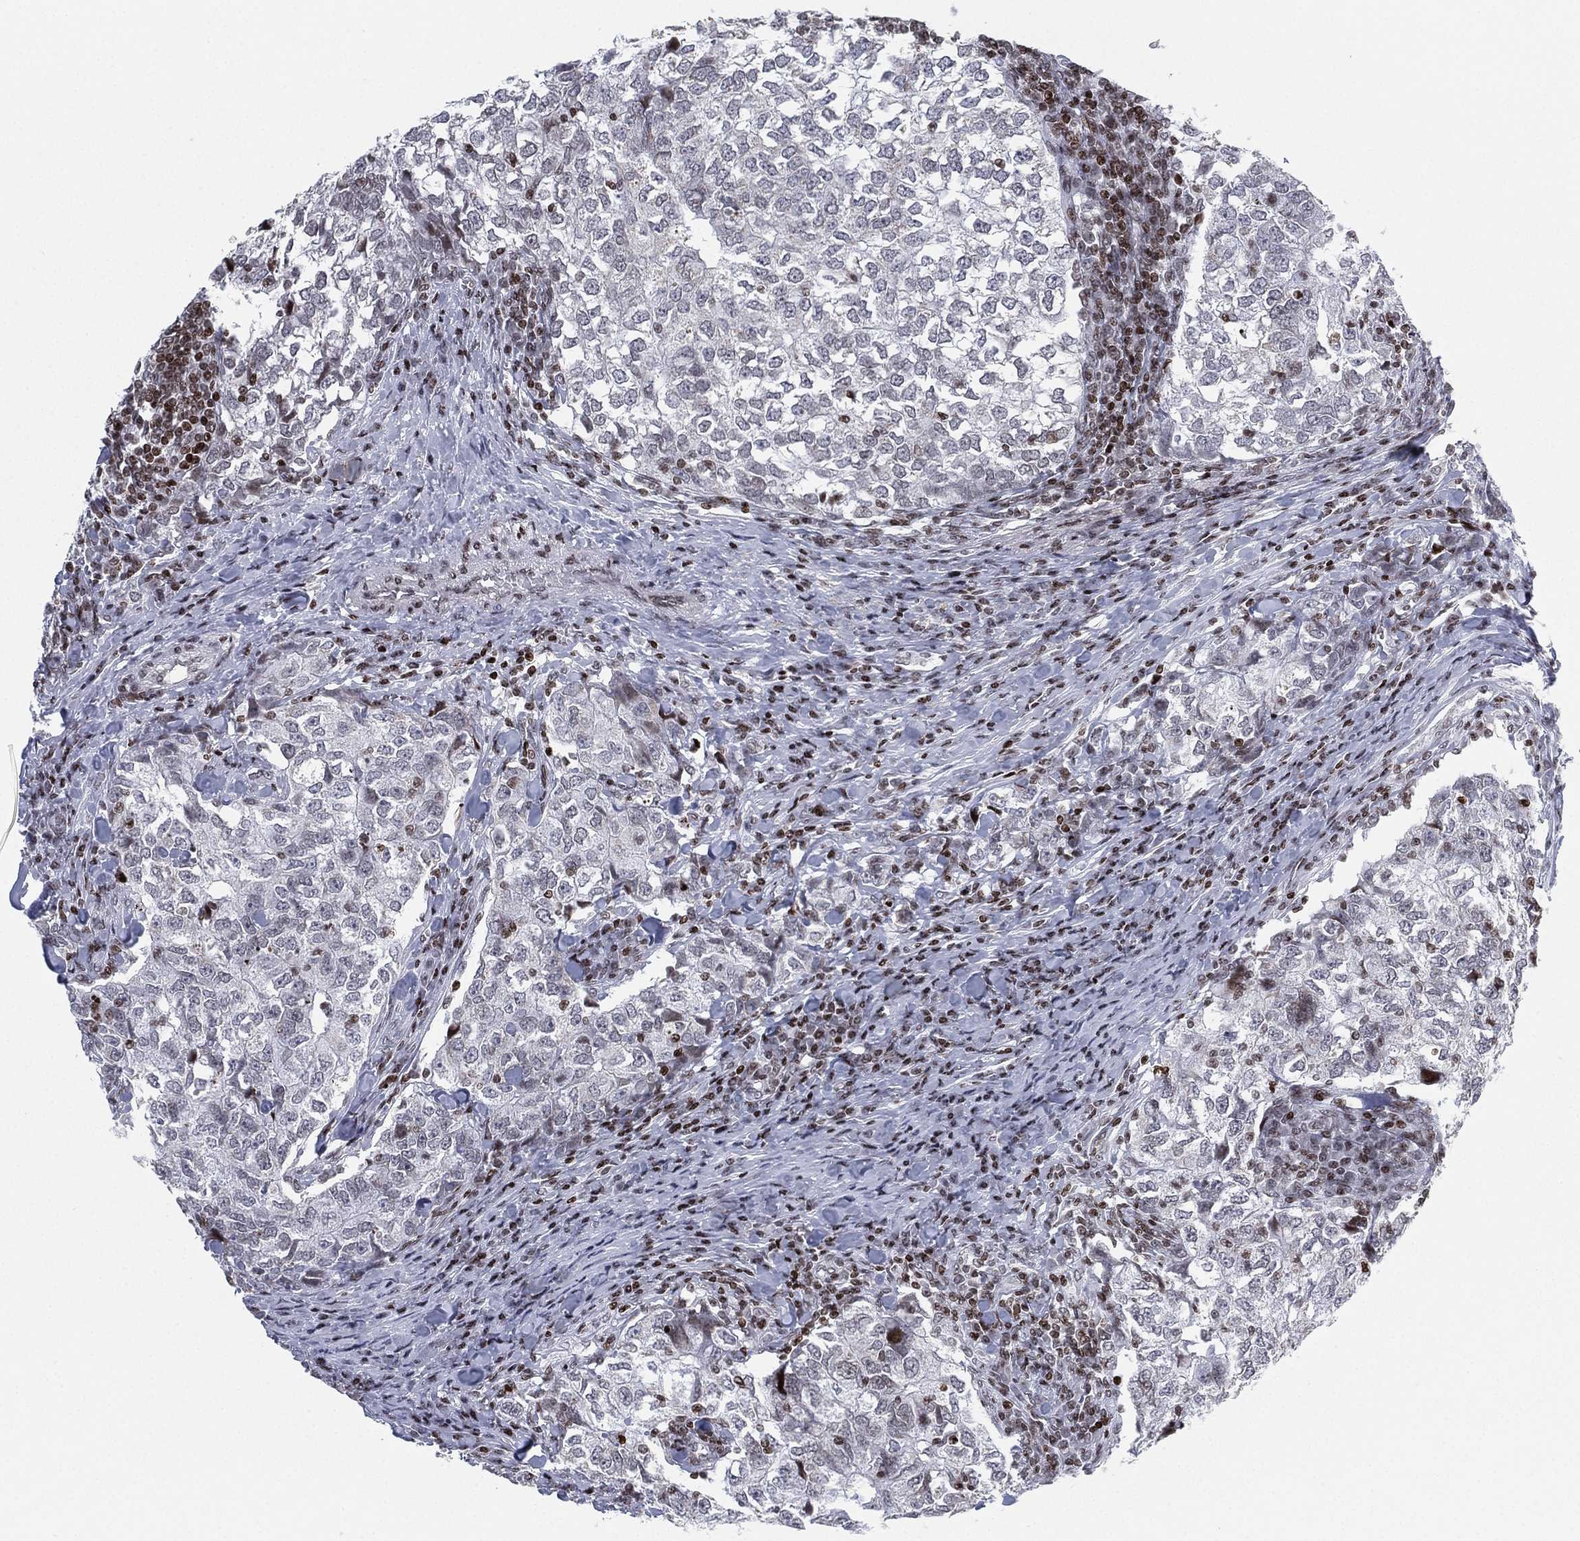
{"staining": {"intensity": "negative", "quantity": "none", "location": "none"}, "tissue": "breast cancer", "cell_type": "Tumor cells", "image_type": "cancer", "snomed": [{"axis": "morphology", "description": "Duct carcinoma"}, {"axis": "topography", "description": "Breast"}], "caption": "DAB (3,3'-diaminobenzidine) immunohistochemical staining of breast cancer (infiltrating ductal carcinoma) demonstrates no significant positivity in tumor cells. Brightfield microscopy of immunohistochemistry (IHC) stained with DAB (3,3'-diaminobenzidine) (brown) and hematoxylin (blue), captured at high magnification.", "gene": "MFSD14A", "patient": {"sex": "female", "age": 30}}